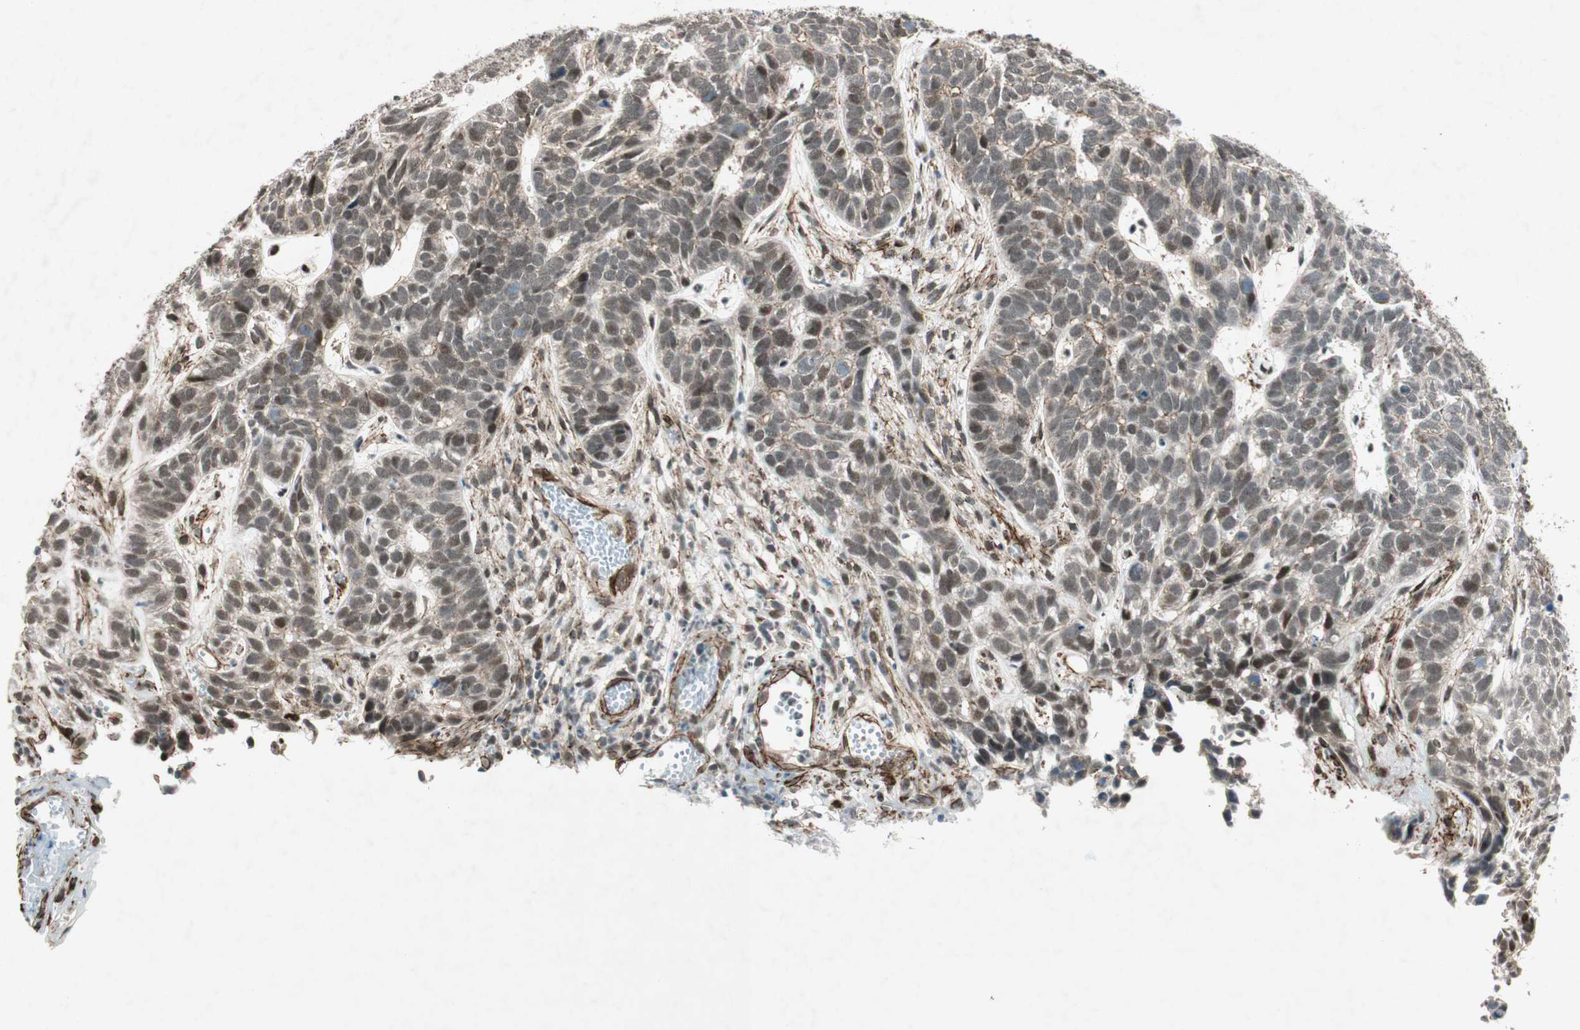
{"staining": {"intensity": "moderate", "quantity": ">75%", "location": "nuclear"}, "tissue": "skin cancer", "cell_type": "Tumor cells", "image_type": "cancer", "snomed": [{"axis": "morphology", "description": "Basal cell carcinoma"}, {"axis": "topography", "description": "Skin"}], "caption": "DAB (3,3'-diaminobenzidine) immunohistochemical staining of basal cell carcinoma (skin) demonstrates moderate nuclear protein expression in about >75% of tumor cells.", "gene": "CDK19", "patient": {"sex": "male", "age": 87}}